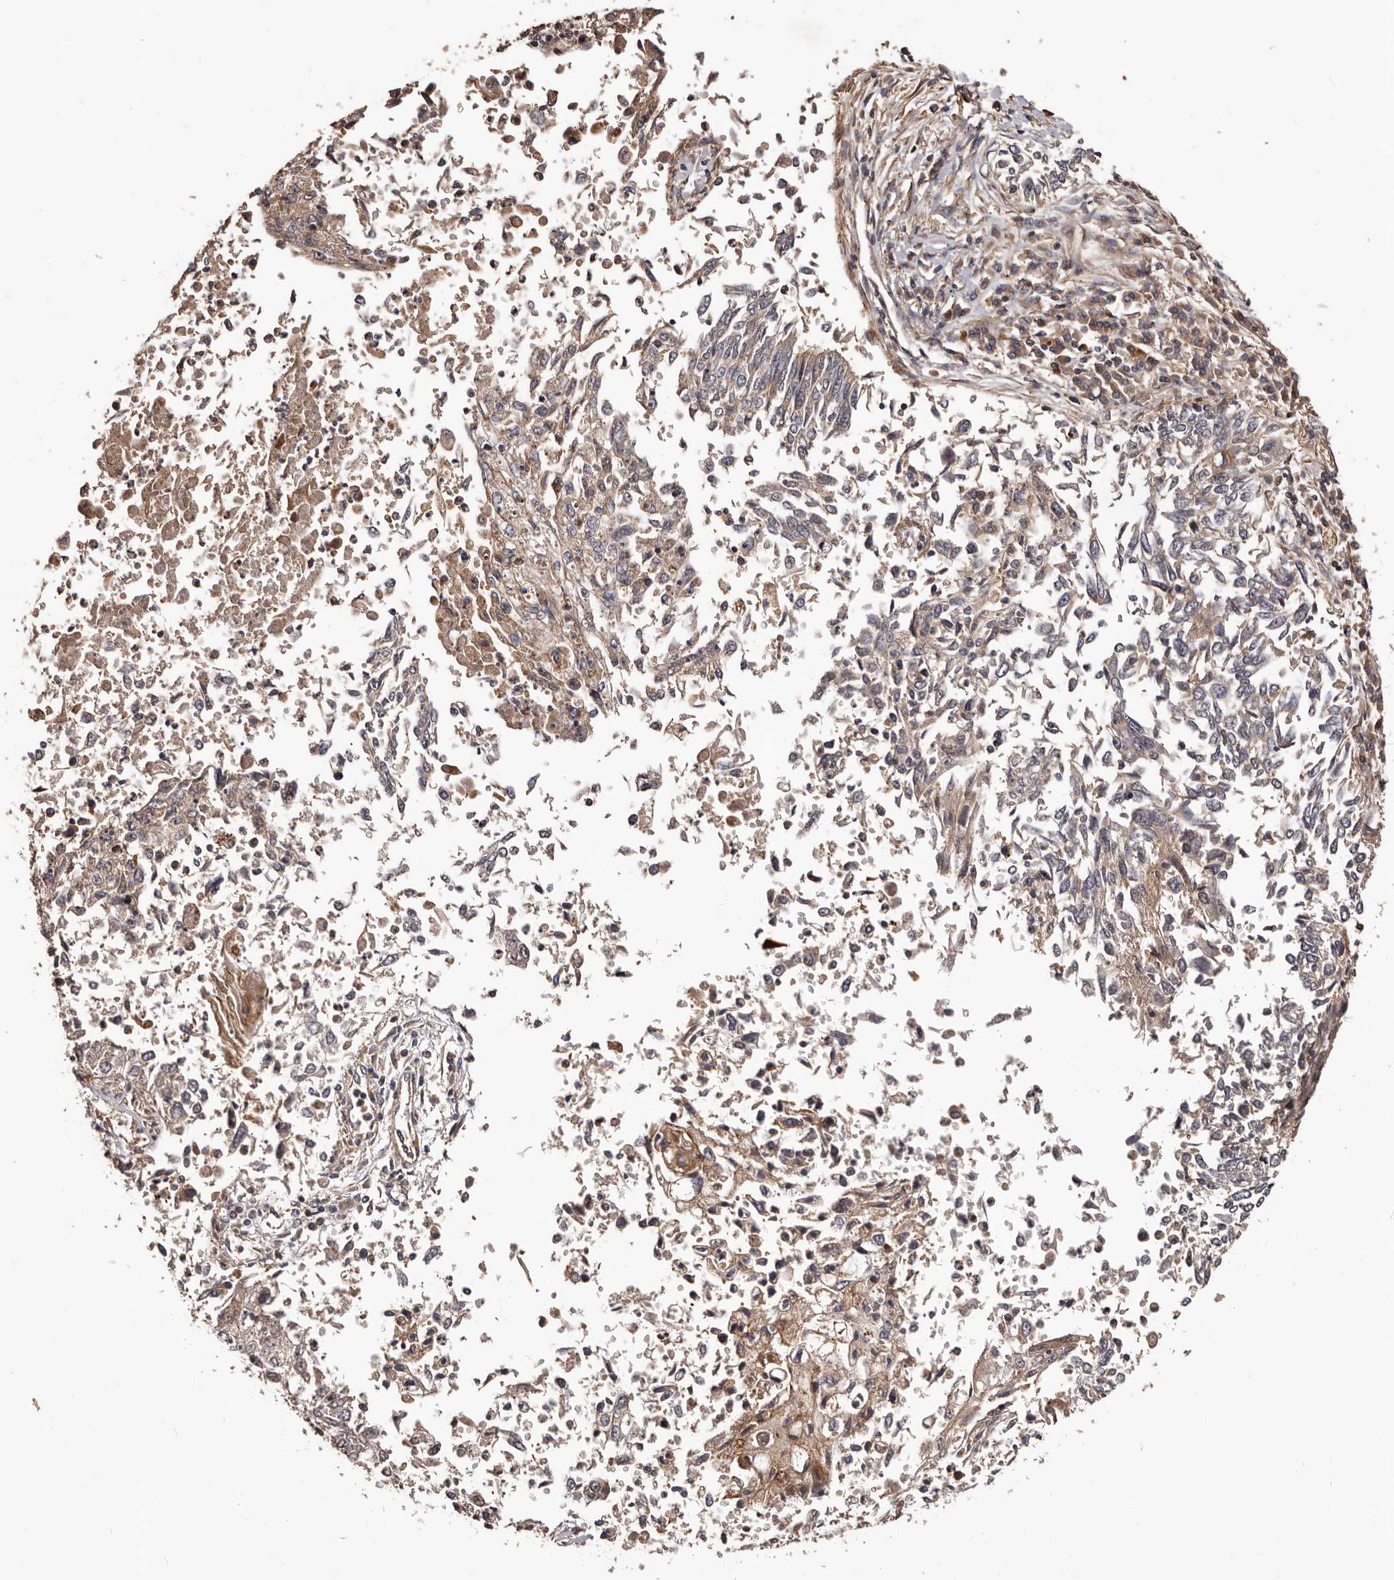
{"staining": {"intensity": "weak", "quantity": ">75%", "location": "cytoplasmic/membranous"}, "tissue": "lung cancer", "cell_type": "Tumor cells", "image_type": "cancer", "snomed": [{"axis": "morphology", "description": "Normal tissue, NOS"}, {"axis": "morphology", "description": "Squamous cell carcinoma, NOS"}, {"axis": "topography", "description": "Cartilage tissue"}, {"axis": "topography", "description": "Bronchus"}, {"axis": "topography", "description": "Lung"}, {"axis": "topography", "description": "Peripheral nerve tissue"}], "caption": "A brown stain shows weak cytoplasmic/membranous staining of a protein in lung squamous cell carcinoma tumor cells. (Stains: DAB in brown, nuclei in blue, Microscopy: brightfield microscopy at high magnification).", "gene": "GTPBP1", "patient": {"sex": "female", "age": 49}}